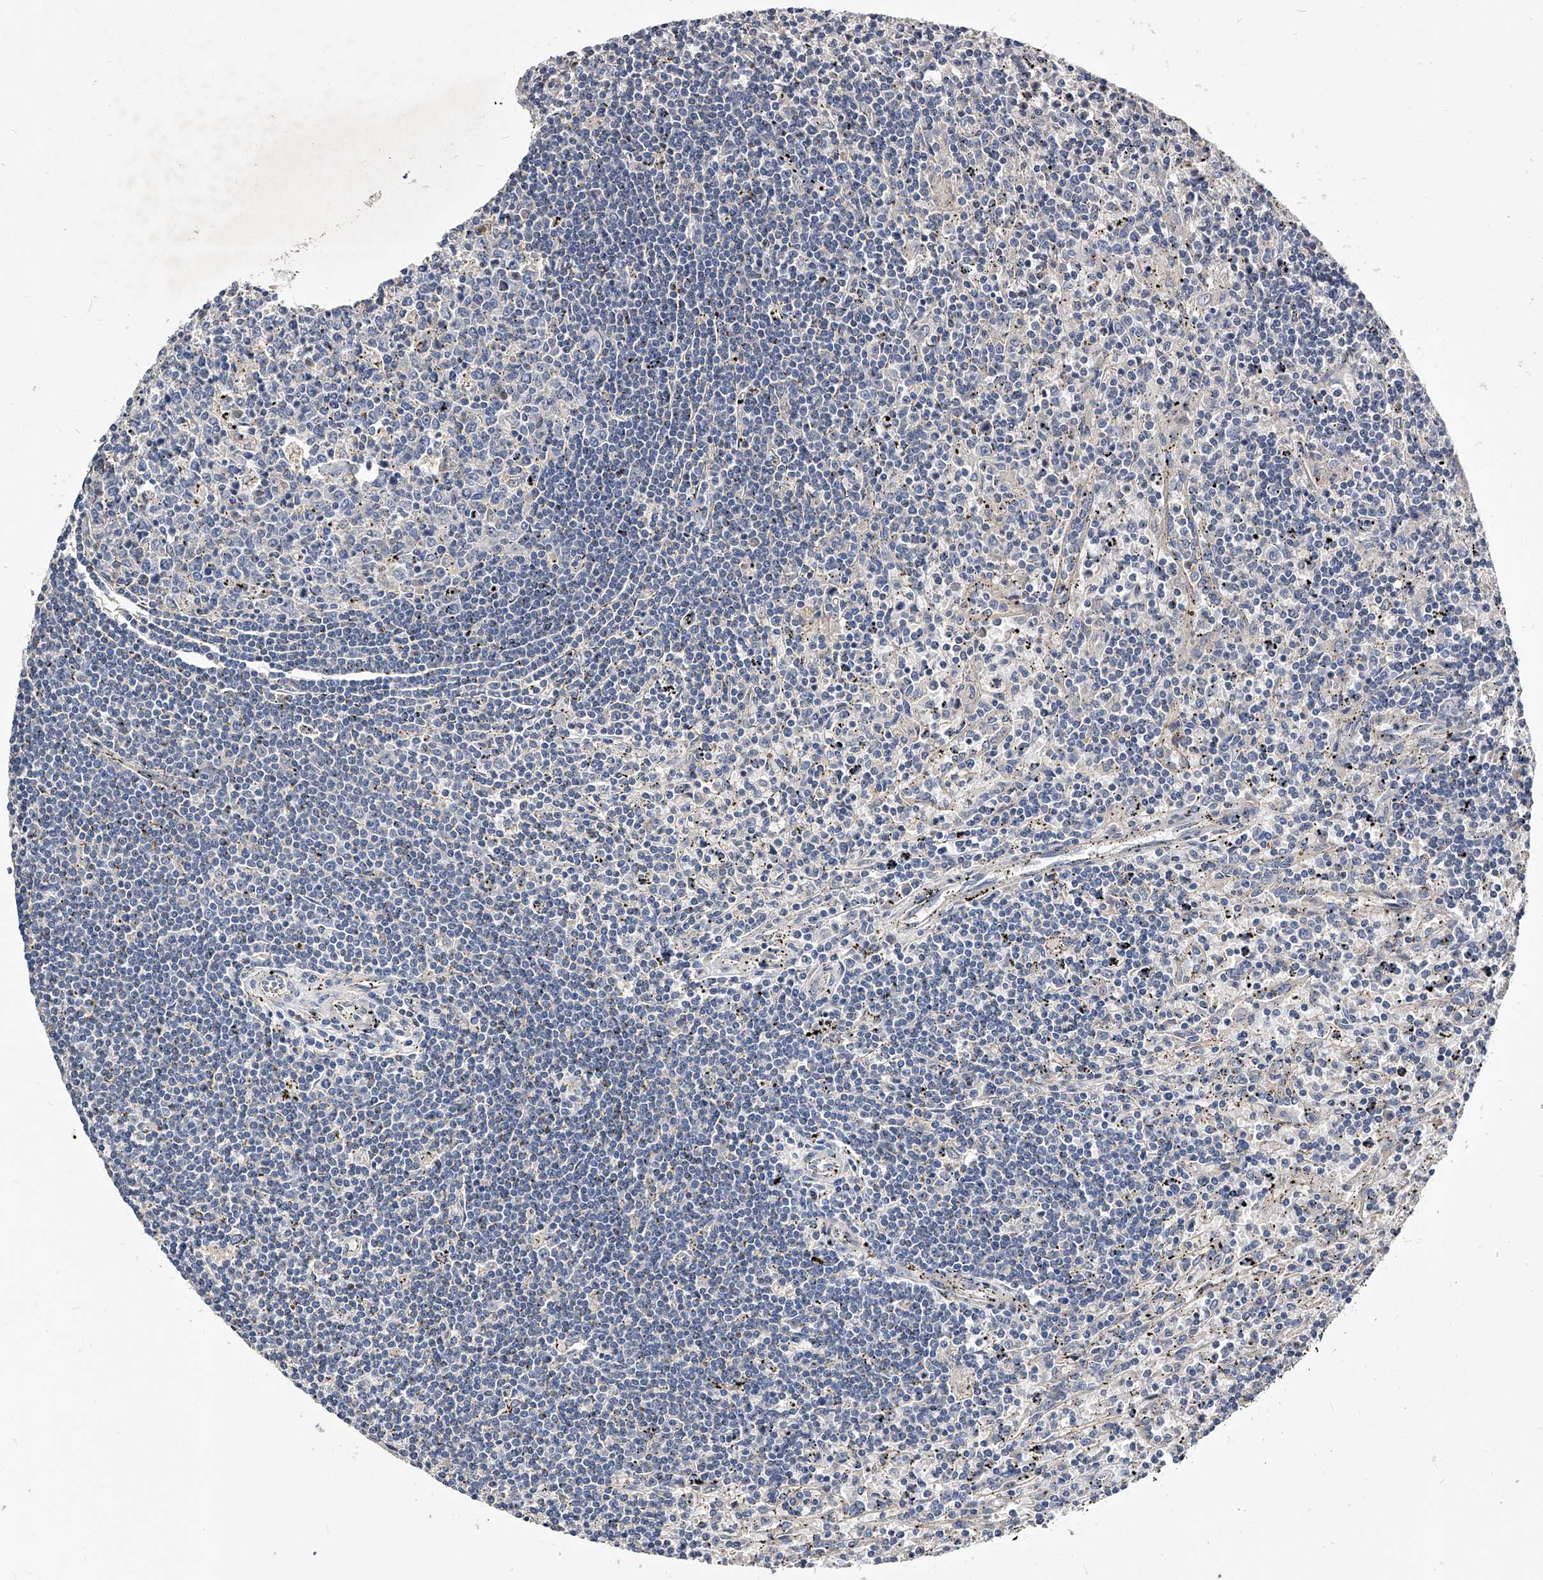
{"staining": {"intensity": "negative", "quantity": "none", "location": "none"}, "tissue": "lymphoma", "cell_type": "Tumor cells", "image_type": "cancer", "snomed": [{"axis": "morphology", "description": "Malignant lymphoma, non-Hodgkin's type, Low grade"}, {"axis": "topography", "description": "Spleen"}], "caption": "The IHC micrograph has no significant staining in tumor cells of malignant lymphoma, non-Hodgkin's type (low-grade) tissue.", "gene": "ARL4C", "patient": {"sex": "male", "age": 76}}